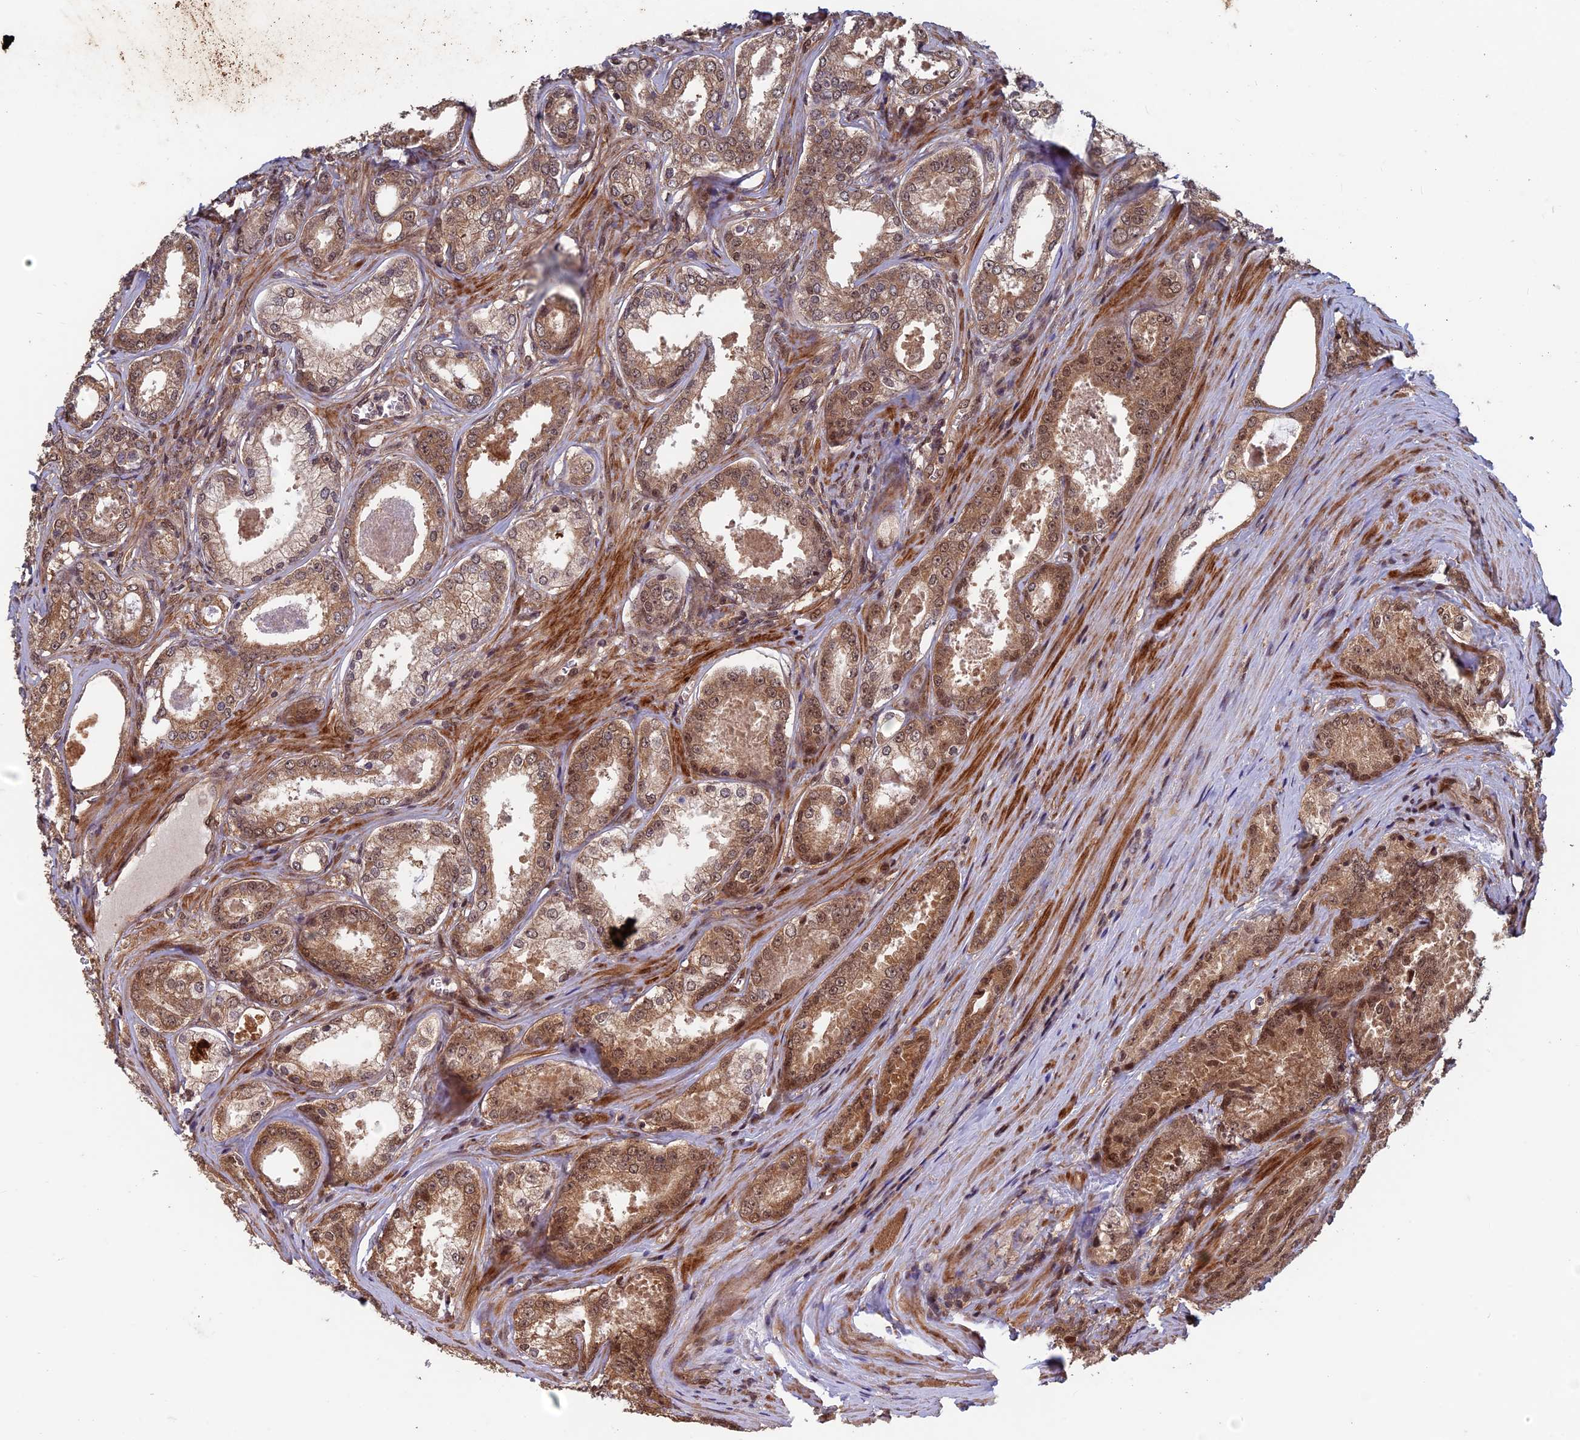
{"staining": {"intensity": "moderate", "quantity": ">75%", "location": "cytoplasmic/membranous,nuclear"}, "tissue": "prostate cancer", "cell_type": "Tumor cells", "image_type": "cancer", "snomed": [{"axis": "morphology", "description": "Adenocarcinoma, Low grade"}, {"axis": "topography", "description": "Prostate"}], "caption": "The photomicrograph displays immunohistochemical staining of prostate cancer. There is moderate cytoplasmic/membranous and nuclear positivity is identified in approximately >75% of tumor cells.", "gene": "FAM53C", "patient": {"sex": "male", "age": 68}}